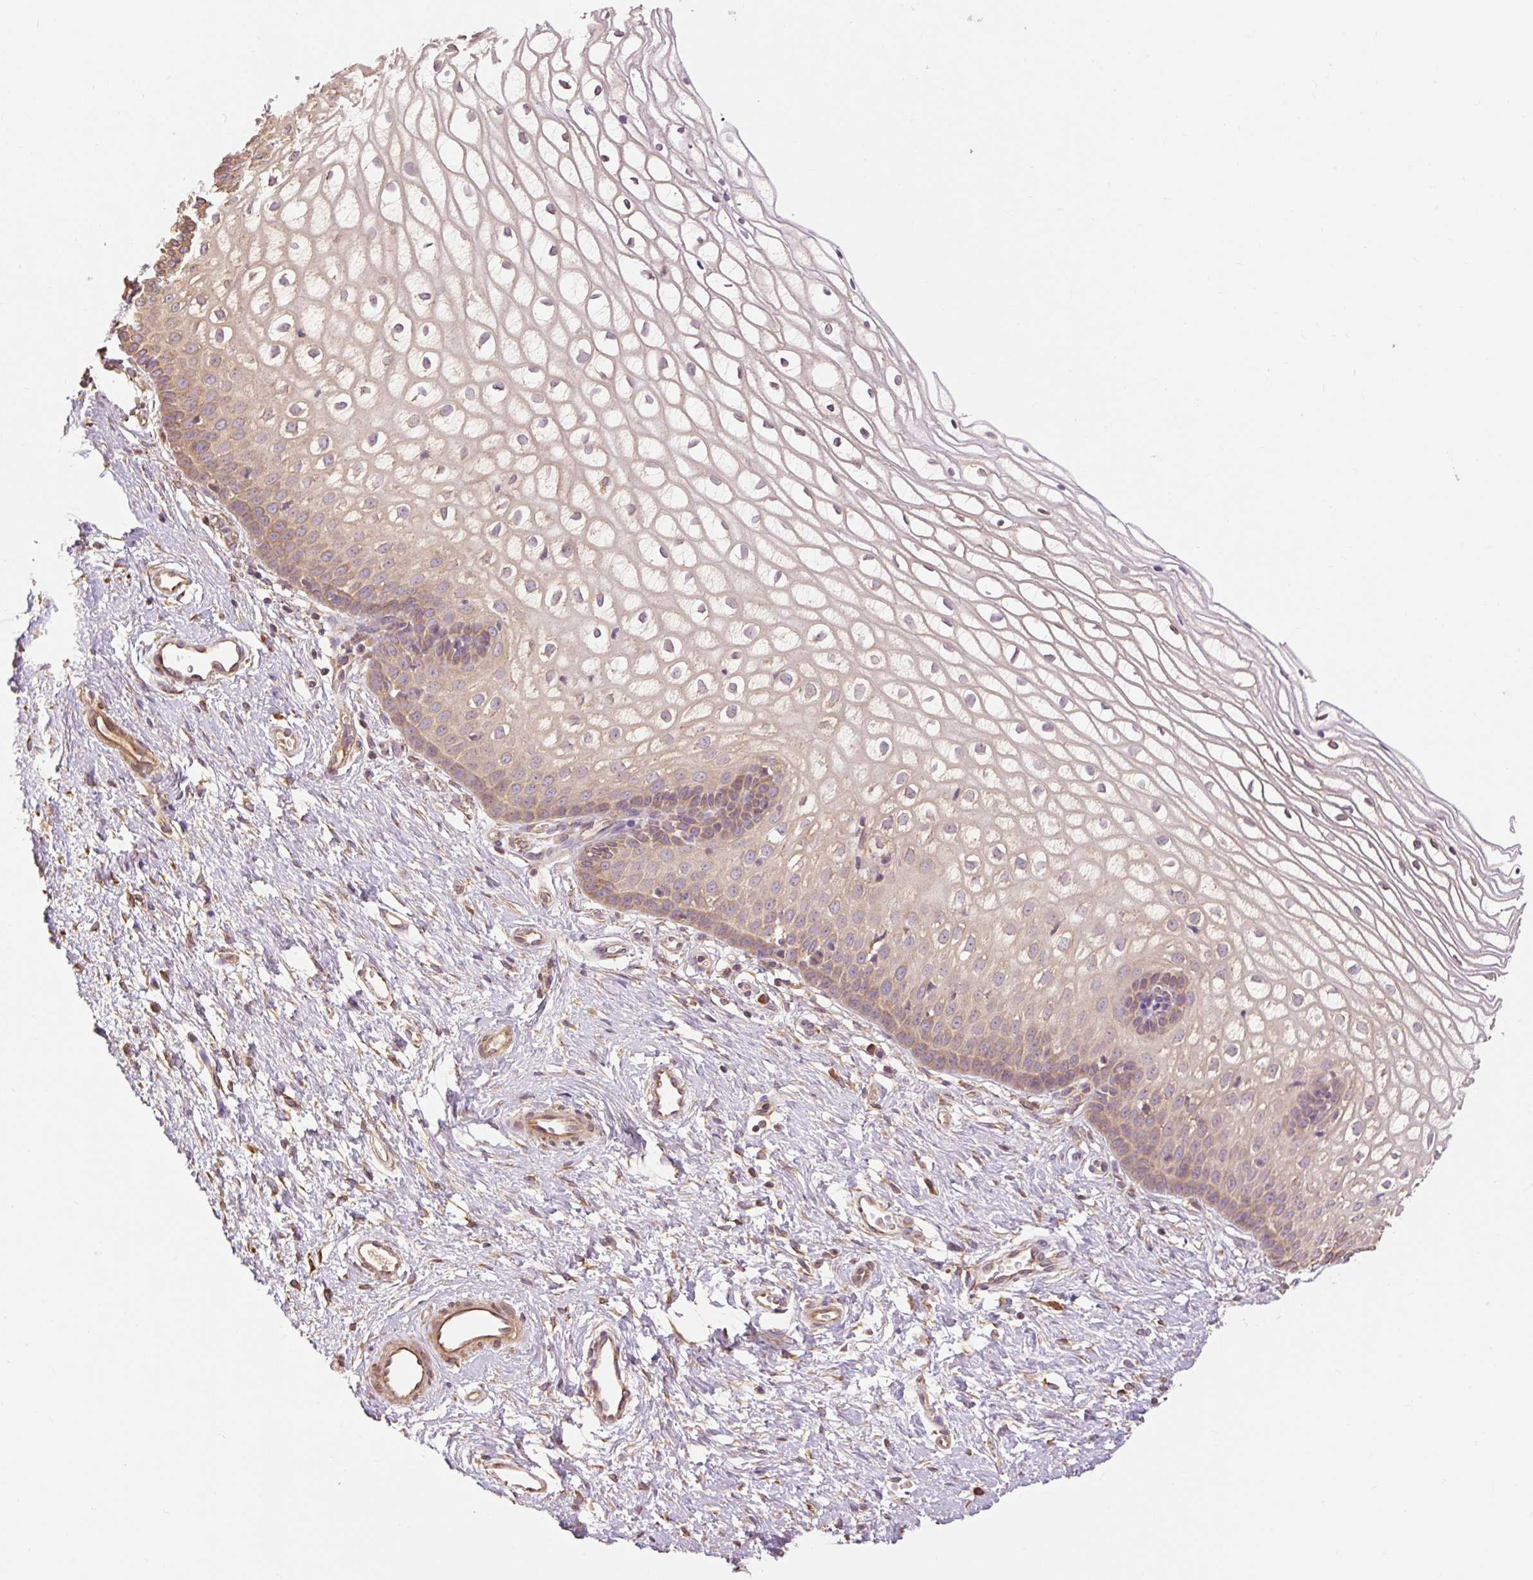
{"staining": {"intensity": "weak", "quantity": "<25%", "location": "cytoplasmic/membranous"}, "tissue": "cervix", "cell_type": "Glandular cells", "image_type": "normal", "snomed": [{"axis": "morphology", "description": "Normal tissue, NOS"}, {"axis": "topography", "description": "Cervix"}], "caption": "This image is of benign cervix stained with immunohistochemistry to label a protein in brown with the nuclei are counter-stained blue. There is no expression in glandular cells.", "gene": "DESI1", "patient": {"sex": "female", "age": 36}}